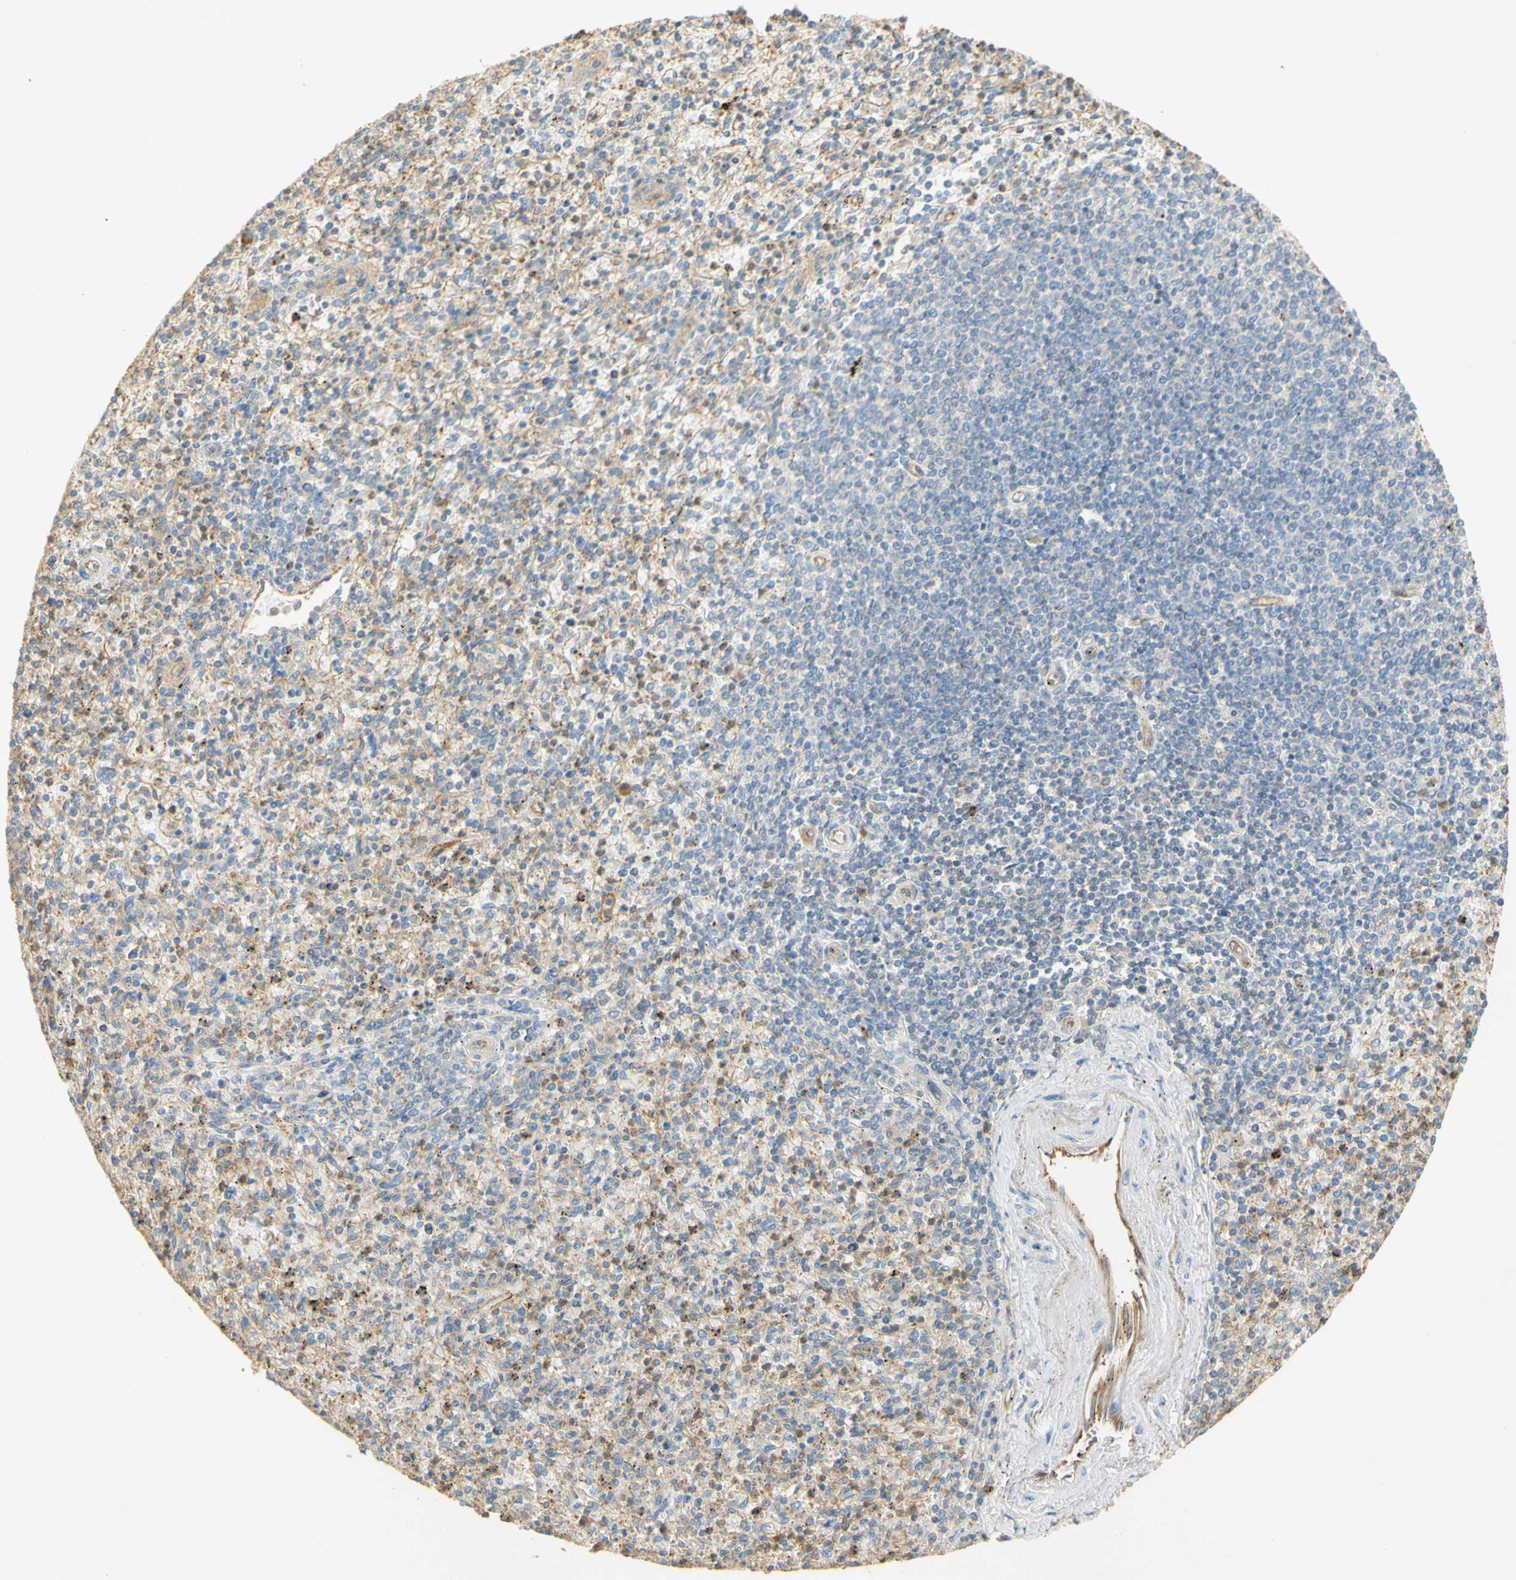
{"staining": {"intensity": "weak", "quantity": "25%-75%", "location": "cytoplasmic/membranous"}, "tissue": "spleen", "cell_type": "Cells in red pulp", "image_type": "normal", "snomed": [{"axis": "morphology", "description": "Normal tissue, NOS"}, {"axis": "topography", "description": "Spleen"}], "caption": "Protein positivity by immunohistochemistry exhibits weak cytoplasmic/membranous expression in about 25%-75% of cells in red pulp in normal spleen.", "gene": "KCNE4", "patient": {"sex": "male", "age": 72}}